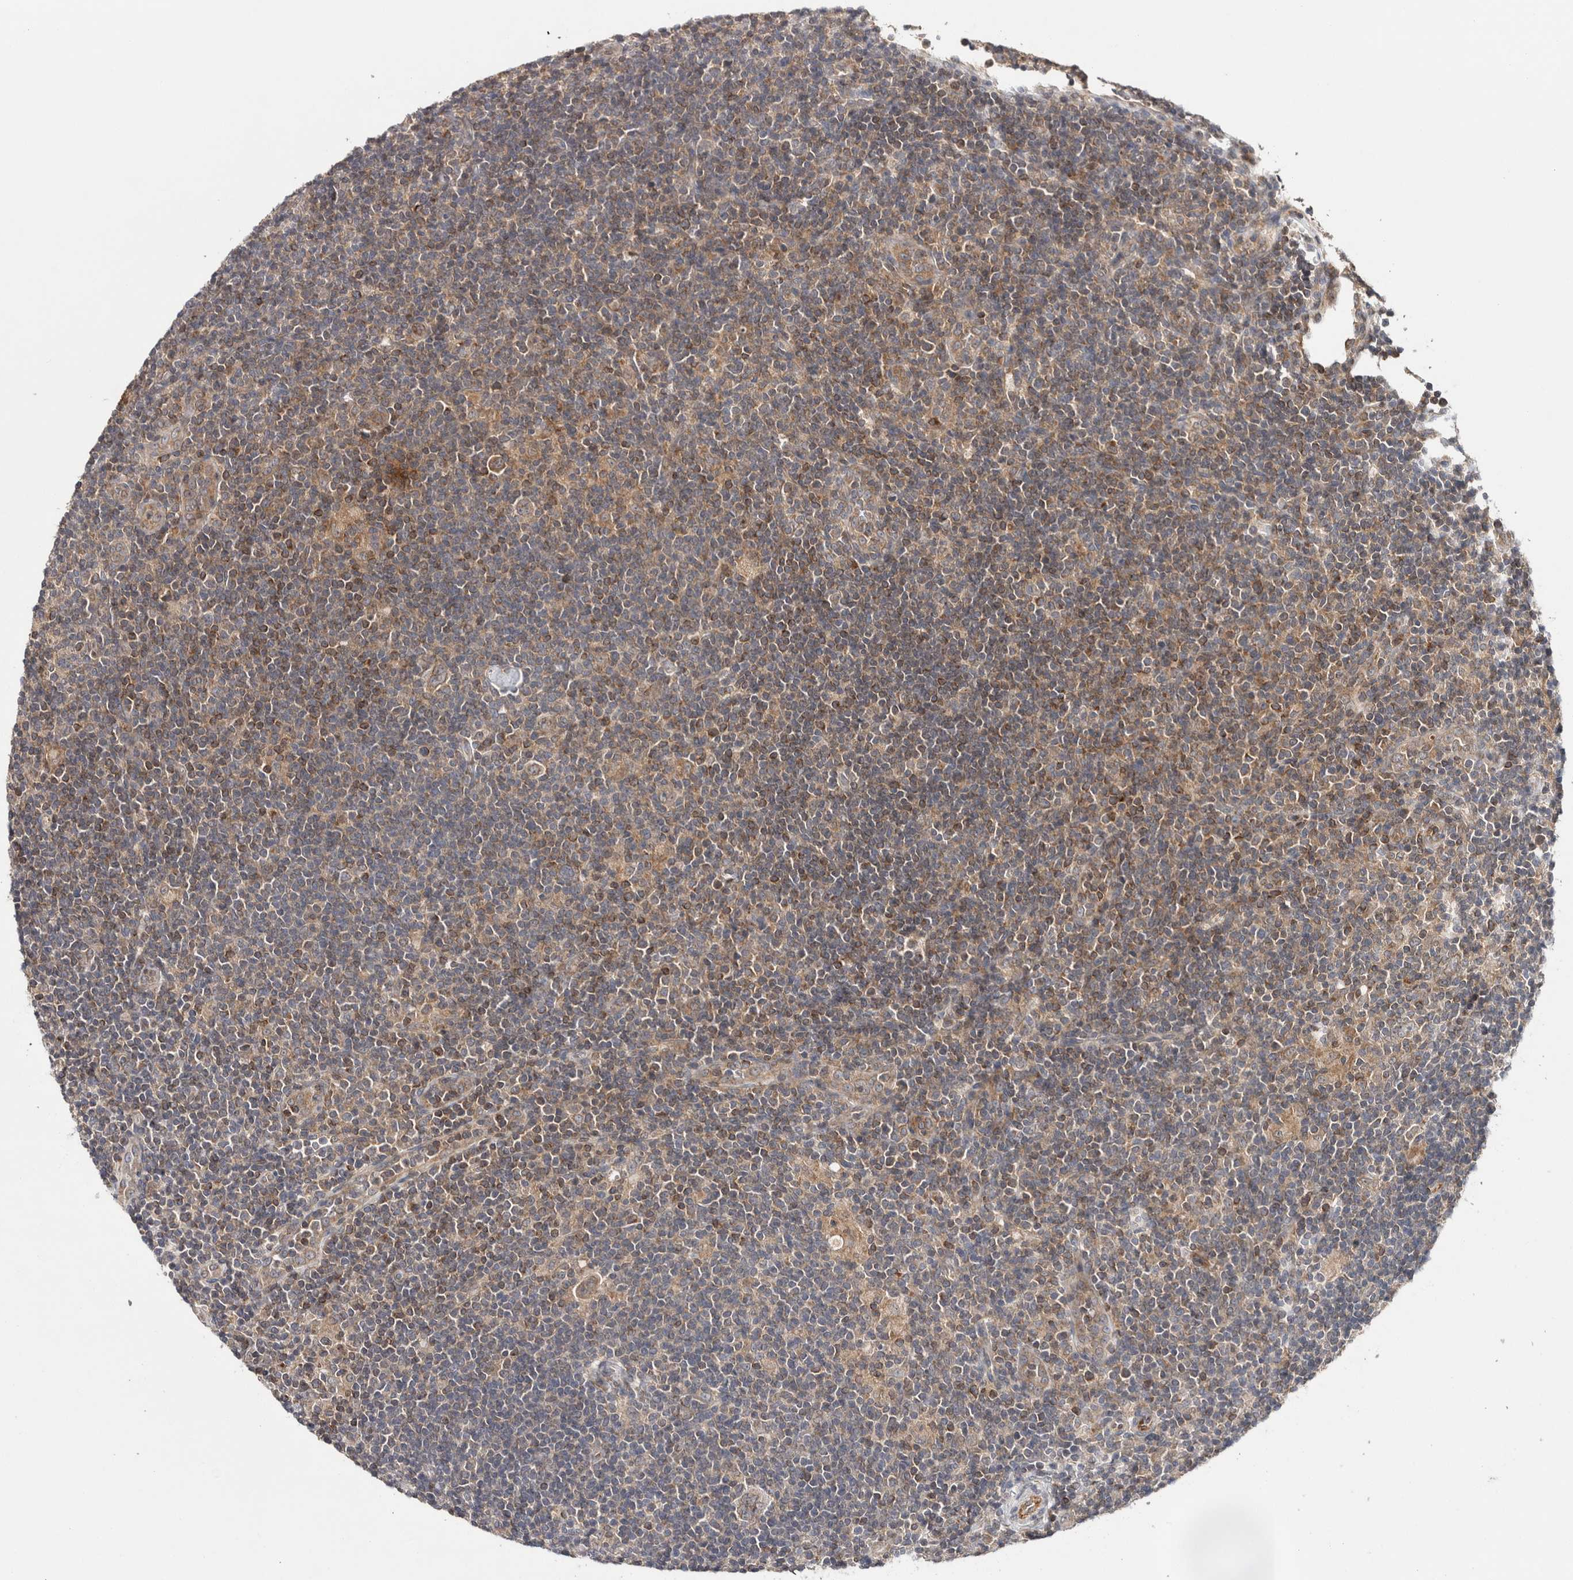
{"staining": {"intensity": "weak", "quantity": ">75%", "location": "cytoplasmic/membranous"}, "tissue": "lymphoma", "cell_type": "Tumor cells", "image_type": "cancer", "snomed": [{"axis": "morphology", "description": "Hodgkin's disease, NOS"}, {"axis": "topography", "description": "Lymph node"}], "caption": "Human Hodgkin's disease stained with a brown dye displays weak cytoplasmic/membranous positive positivity in approximately >75% of tumor cells.", "gene": "HMOX2", "patient": {"sex": "female", "age": 57}}